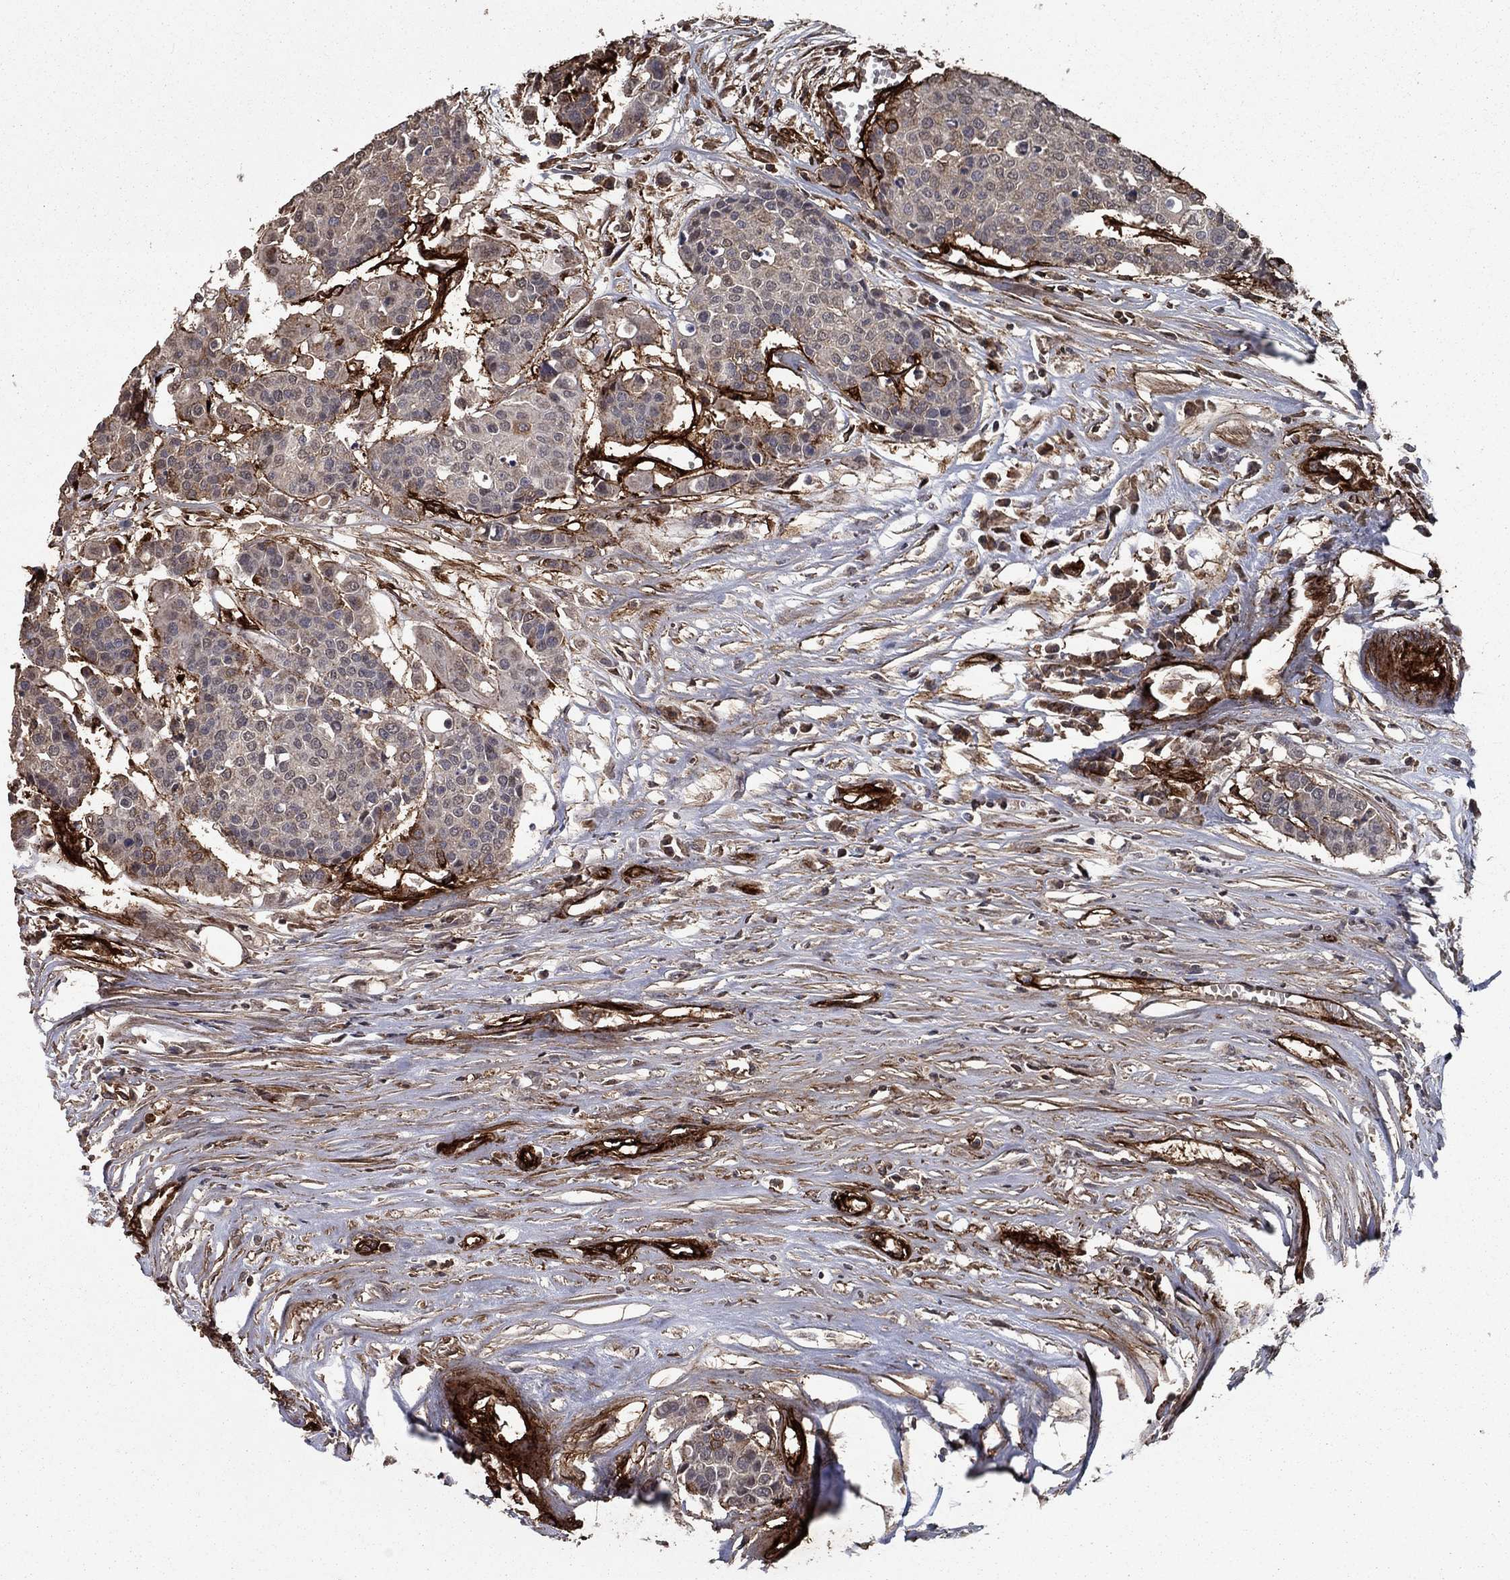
{"staining": {"intensity": "negative", "quantity": "none", "location": "none"}, "tissue": "carcinoid", "cell_type": "Tumor cells", "image_type": "cancer", "snomed": [{"axis": "morphology", "description": "Carcinoid, malignant, NOS"}, {"axis": "topography", "description": "Colon"}], "caption": "The image exhibits no significant expression in tumor cells of carcinoid (malignant). The staining is performed using DAB (3,3'-diaminobenzidine) brown chromogen with nuclei counter-stained in using hematoxylin.", "gene": "COL18A1", "patient": {"sex": "male", "age": 81}}